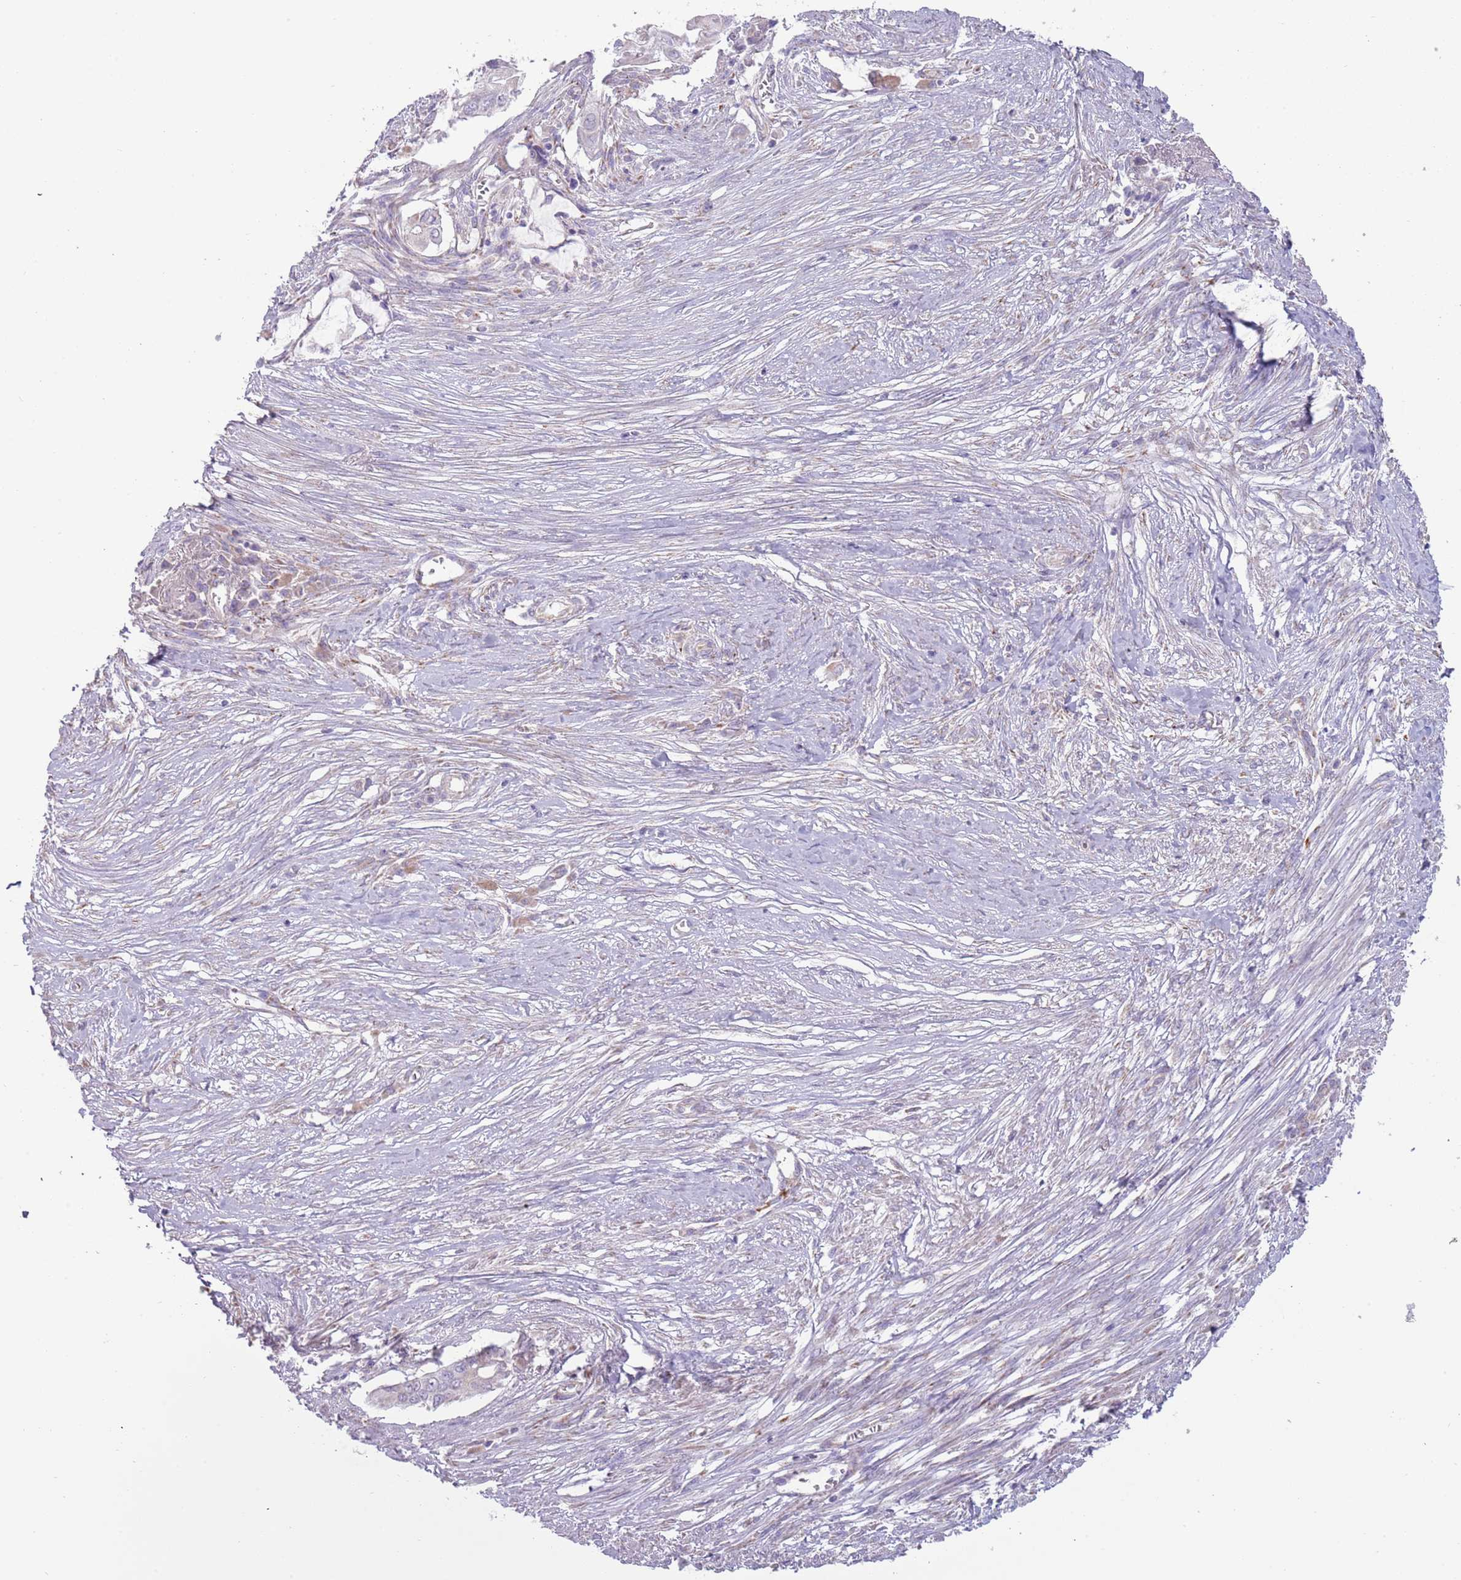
{"staining": {"intensity": "negative", "quantity": "none", "location": "none"}, "tissue": "pancreatic cancer", "cell_type": "Tumor cells", "image_type": "cancer", "snomed": [{"axis": "morphology", "description": "Adenocarcinoma, NOS"}, {"axis": "topography", "description": "Pancreas"}], "caption": "Protein analysis of pancreatic cancer demonstrates no significant expression in tumor cells.", "gene": "RNF222", "patient": {"sex": "male", "age": 68}}